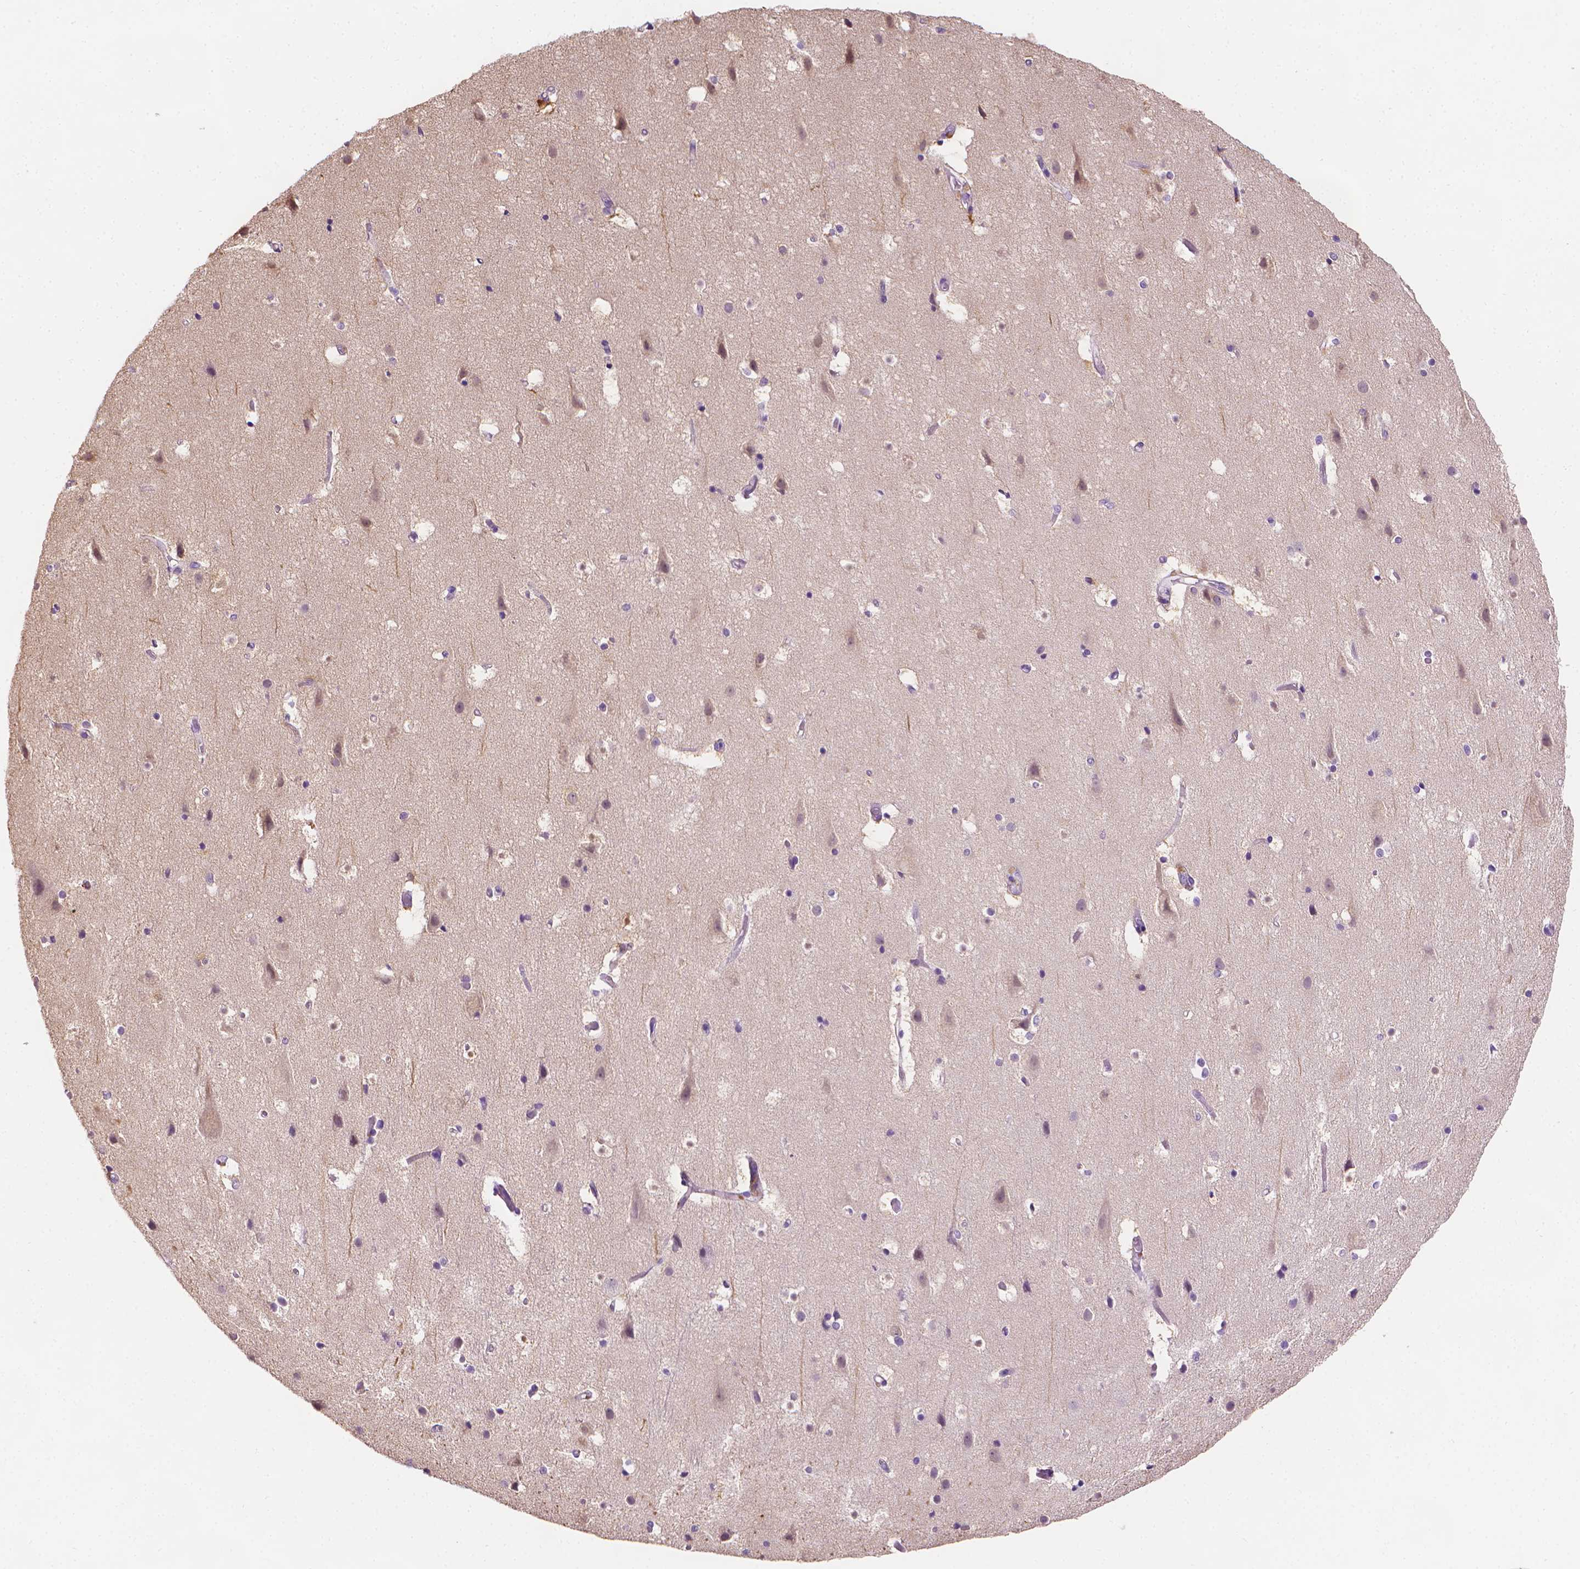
{"staining": {"intensity": "negative", "quantity": "none", "location": "none"}, "tissue": "cerebral cortex", "cell_type": "Endothelial cells", "image_type": "normal", "snomed": [{"axis": "morphology", "description": "Normal tissue, NOS"}, {"axis": "topography", "description": "Cerebral cortex"}], "caption": "Immunohistochemistry of normal human cerebral cortex reveals no expression in endothelial cells.", "gene": "FASN", "patient": {"sex": "female", "age": 52}}